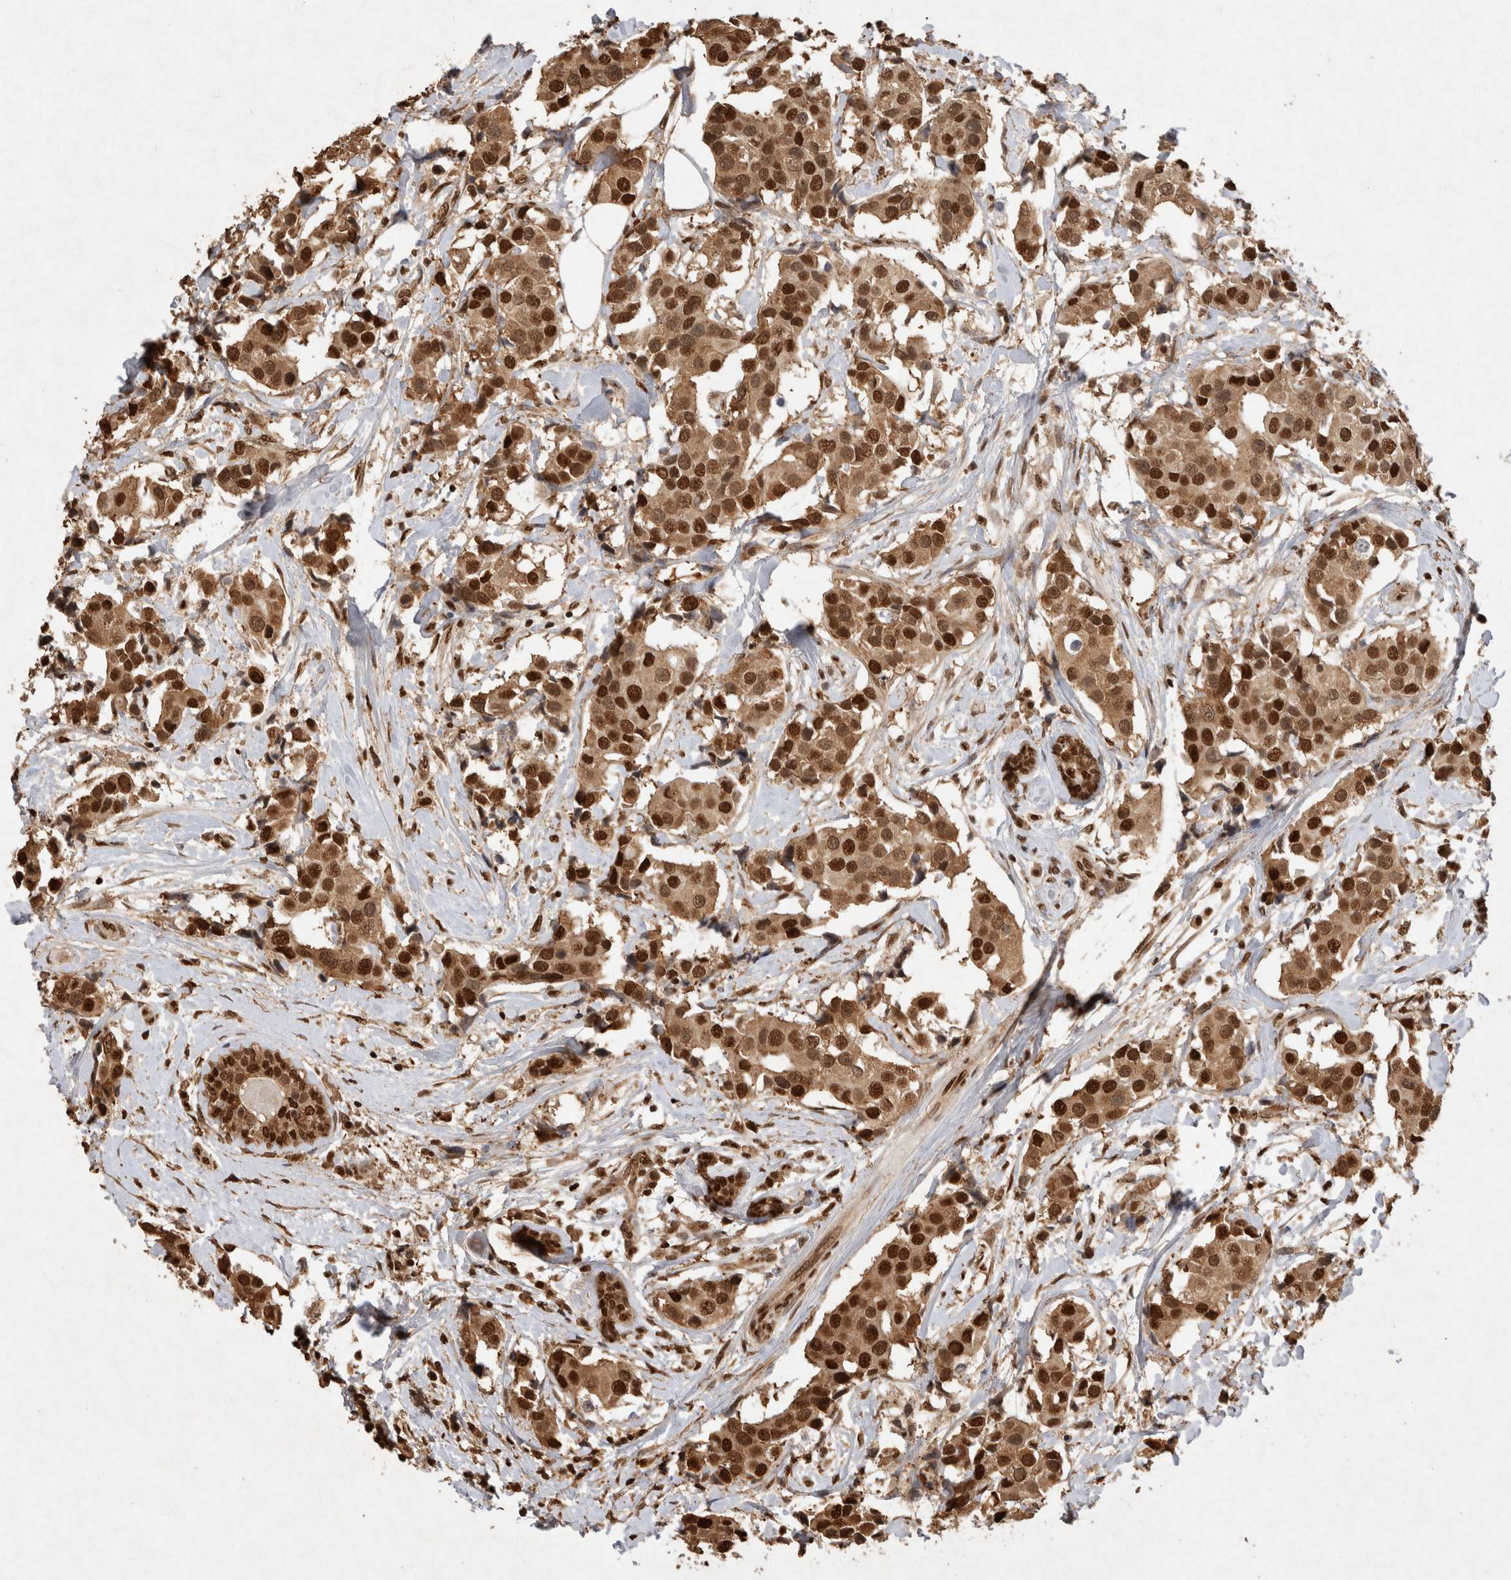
{"staining": {"intensity": "strong", "quantity": ">75%", "location": "cytoplasmic/membranous,nuclear"}, "tissue": "breast cancer", "cell_type": "Tumor cells", "image_type": "cancer", "snomed": [{"axis": "morphology", "description": "Normal tissue, NOS"}, {"axis": "morphology", "description": "Duct carcinoma"}, {"axis": "topography", "description": "Breast"}], "caption": "Breast cancer (invasive ductal carcinoma) tissue reveals strong cytoplasmic/membranous and nuclear staining in about >75% of tumor cells (brown staining indicates protein expression, while blue staining denotes nuclei).", "gene": "HDGF", "patient": {"sex": "female", "age": 39}}